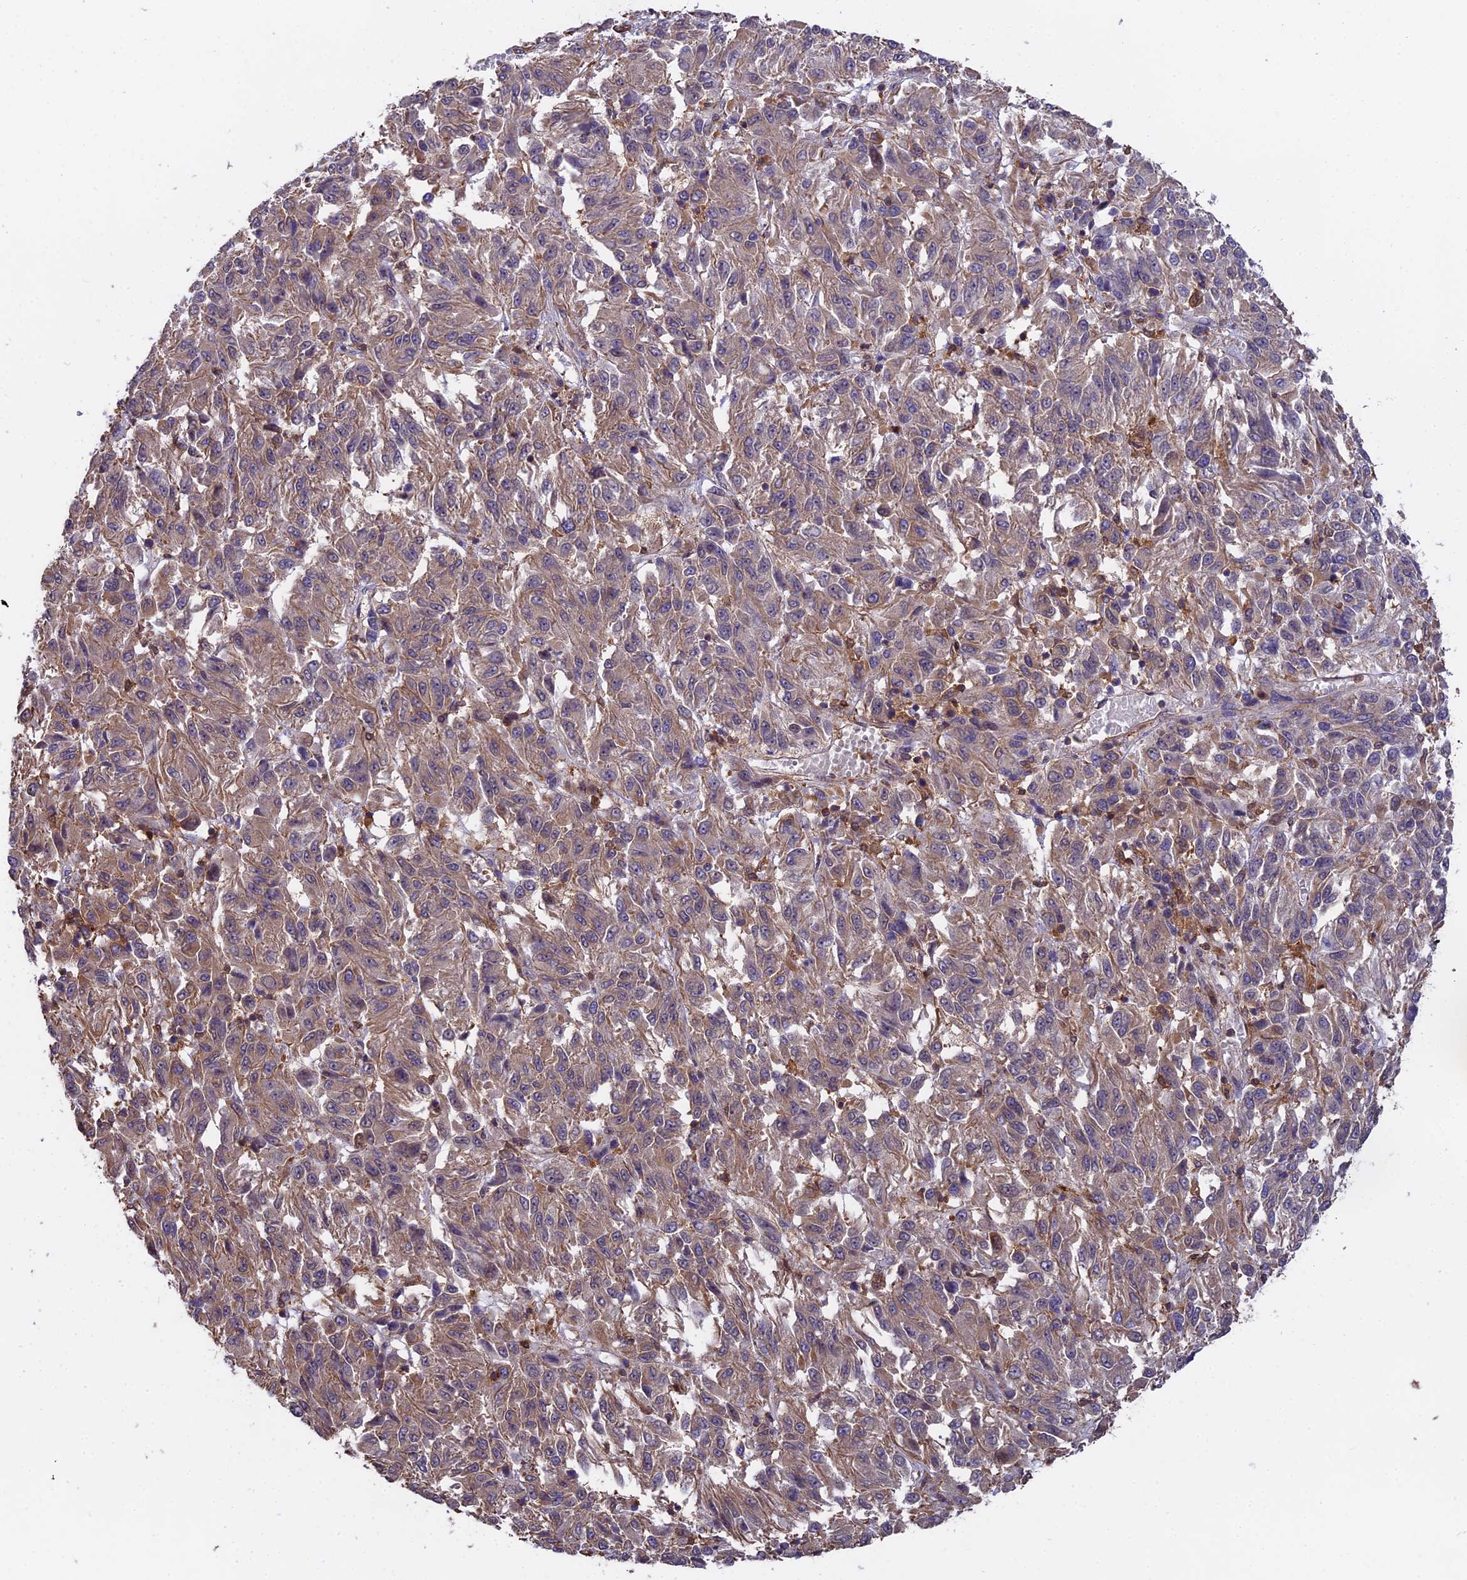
{"staining": {"intensity": "weak", "quantity": "25%-75%", "location": "cytoplasmic/membranous"}, "tissue": "melanoma", "cell_type": "Tumor cells", "image_type": "cancer", "snomed": [{"axis": "morphology", "description": "Malignant melanoma, Metastatic site"}, {"axis": "topography", "description": "Lung"}], "caption": "Human malignant melanoma (metastatic site) stained for a protein (brown) demonstrates weak cytoplasmic/membranous positive positivity in approximately 25%-75% of tumor cells.", "gene": "FAM118B", "patient": {"sex": "male", "age": 64}}